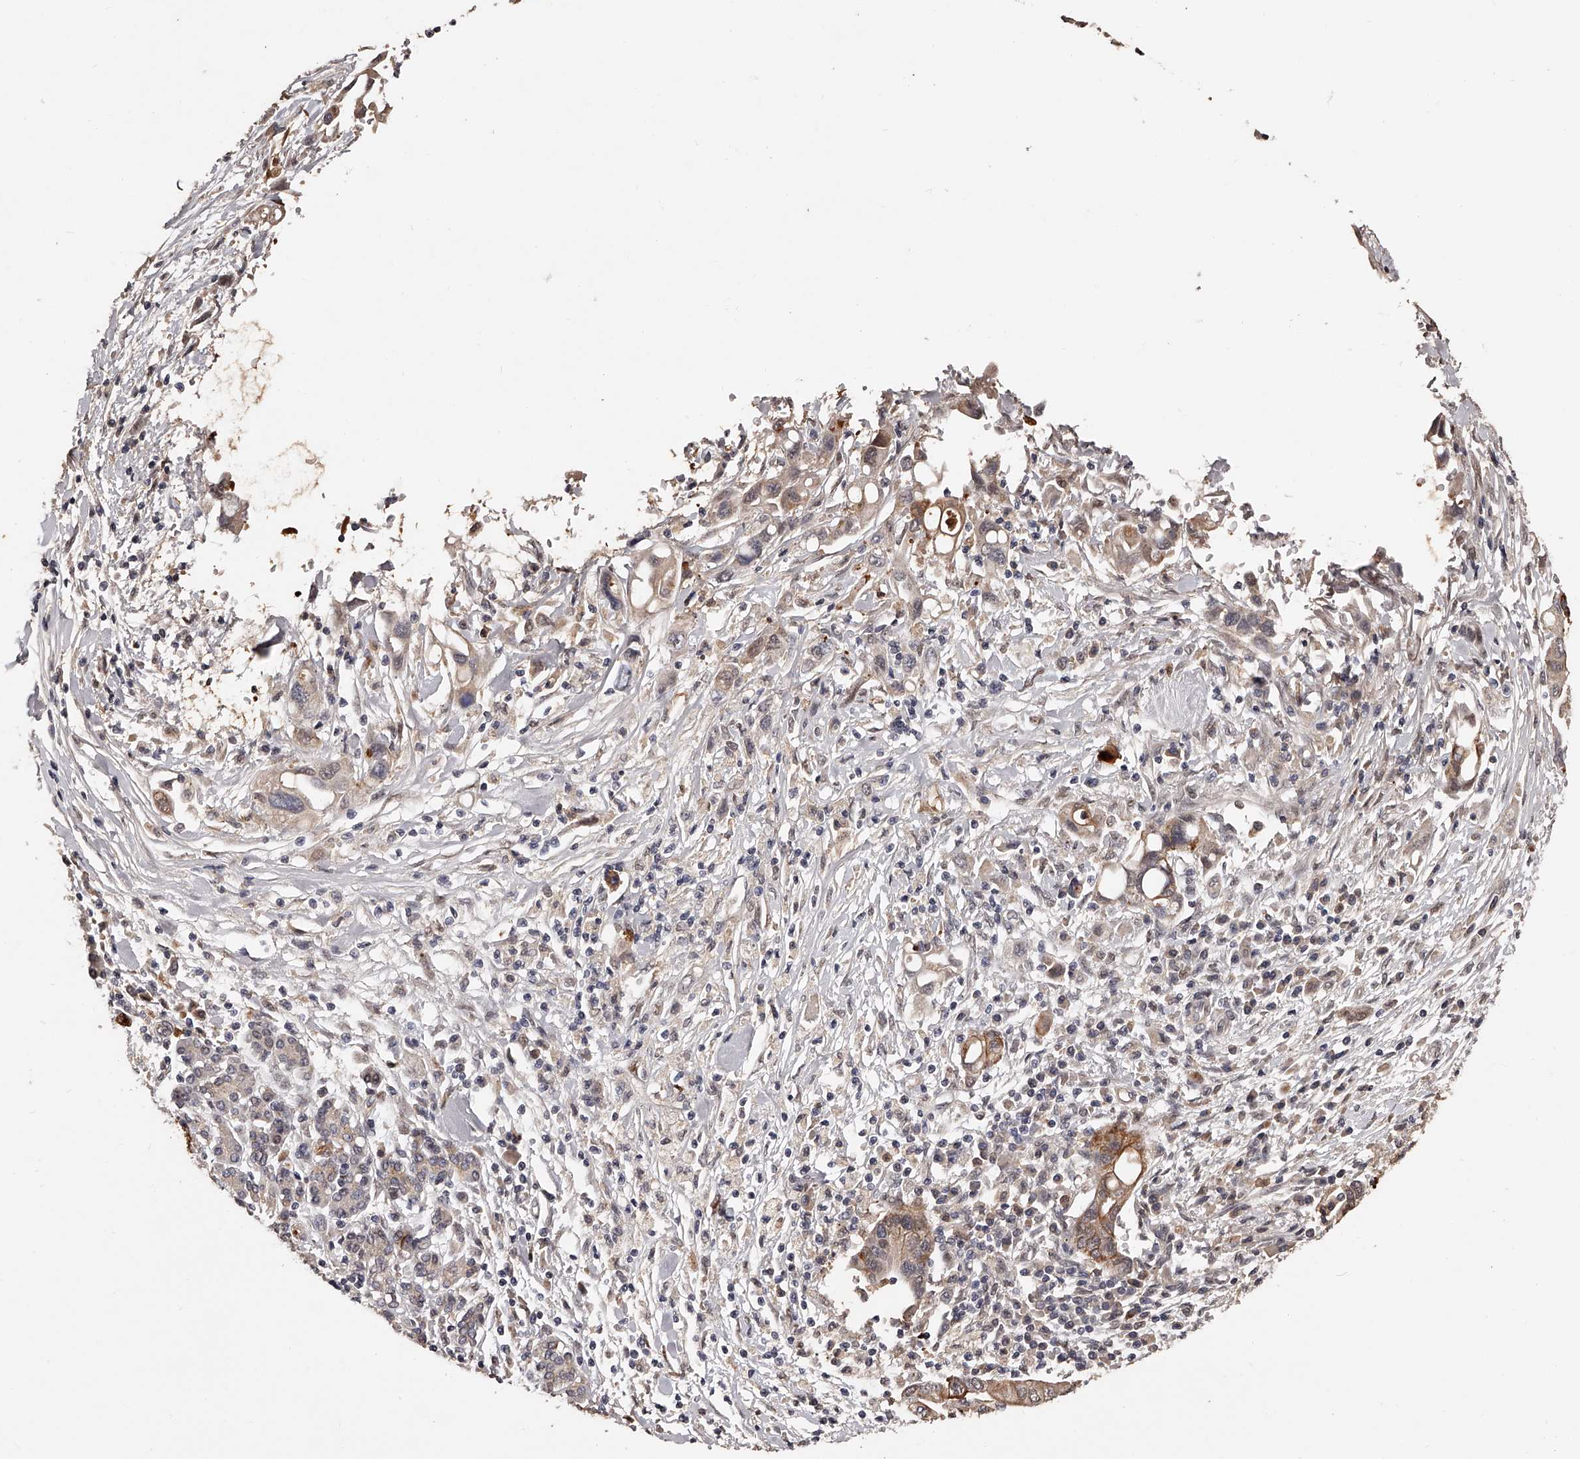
{"staining": {"intensity": "moderate", "quantity": "<25%", "location": "cytoplasmic/membranous"}, "tissue": "pancreatic cancer", "cell_type": "Tumor cells", "image_type": "cancer", "snomed": [{"axis": "morphology", "description": "Adenocarcinoma, NOS"}, {"axis": "topography", "description": "Pancreas"}], "caption": "This histopathology image reveals IHC staining of human pancreatic cancer (adenocarcinoma), with low moderate cytoplasmic/membranous staining in about <25% of tumor cells.", "gene": "URGCP", "patient": {"sex": "female", "age": 57}}